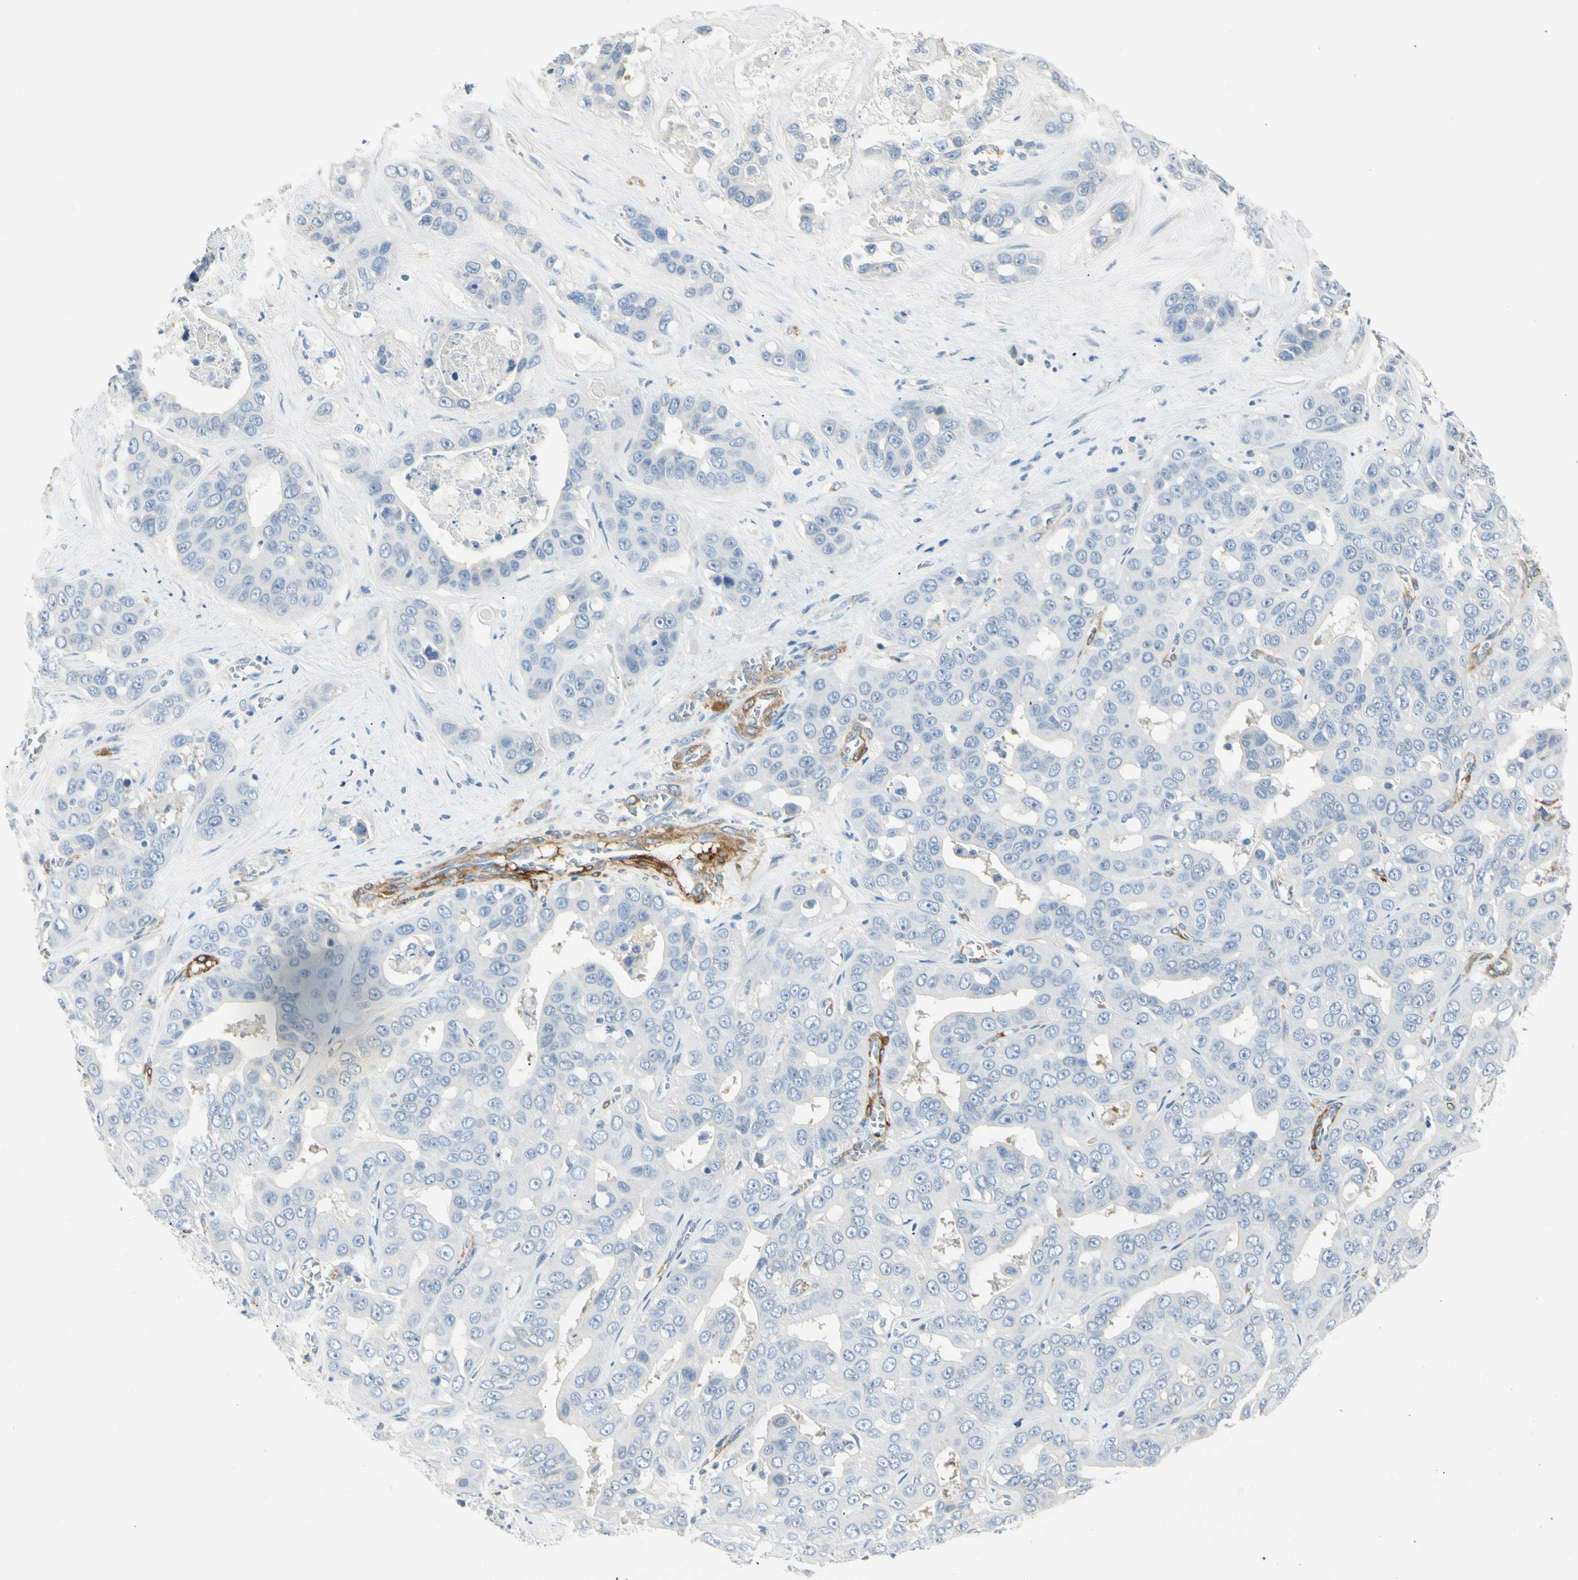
{"staining": {"intensity": "negative", "quantity": "none", "location": "none"}, "tissue": "liver cancer", "cell_type": "Tumor cells", "image_type": "cancer", "snomed": [{"axis": "morphology", "description": "Cholangiocarcinoma"}, {"axis": "topography", "description": "Liver"}], "caption": "A photomicrograph of human cholangiocarcinoma (liver) is negative for staining in tumor cells. Brightfield microscopy of IHC stained with DAB (brown) and hematoxylin (blue), captured at high magnification.", "gene": "AMPH", "patient": {"sex": "female", "age": 52}}